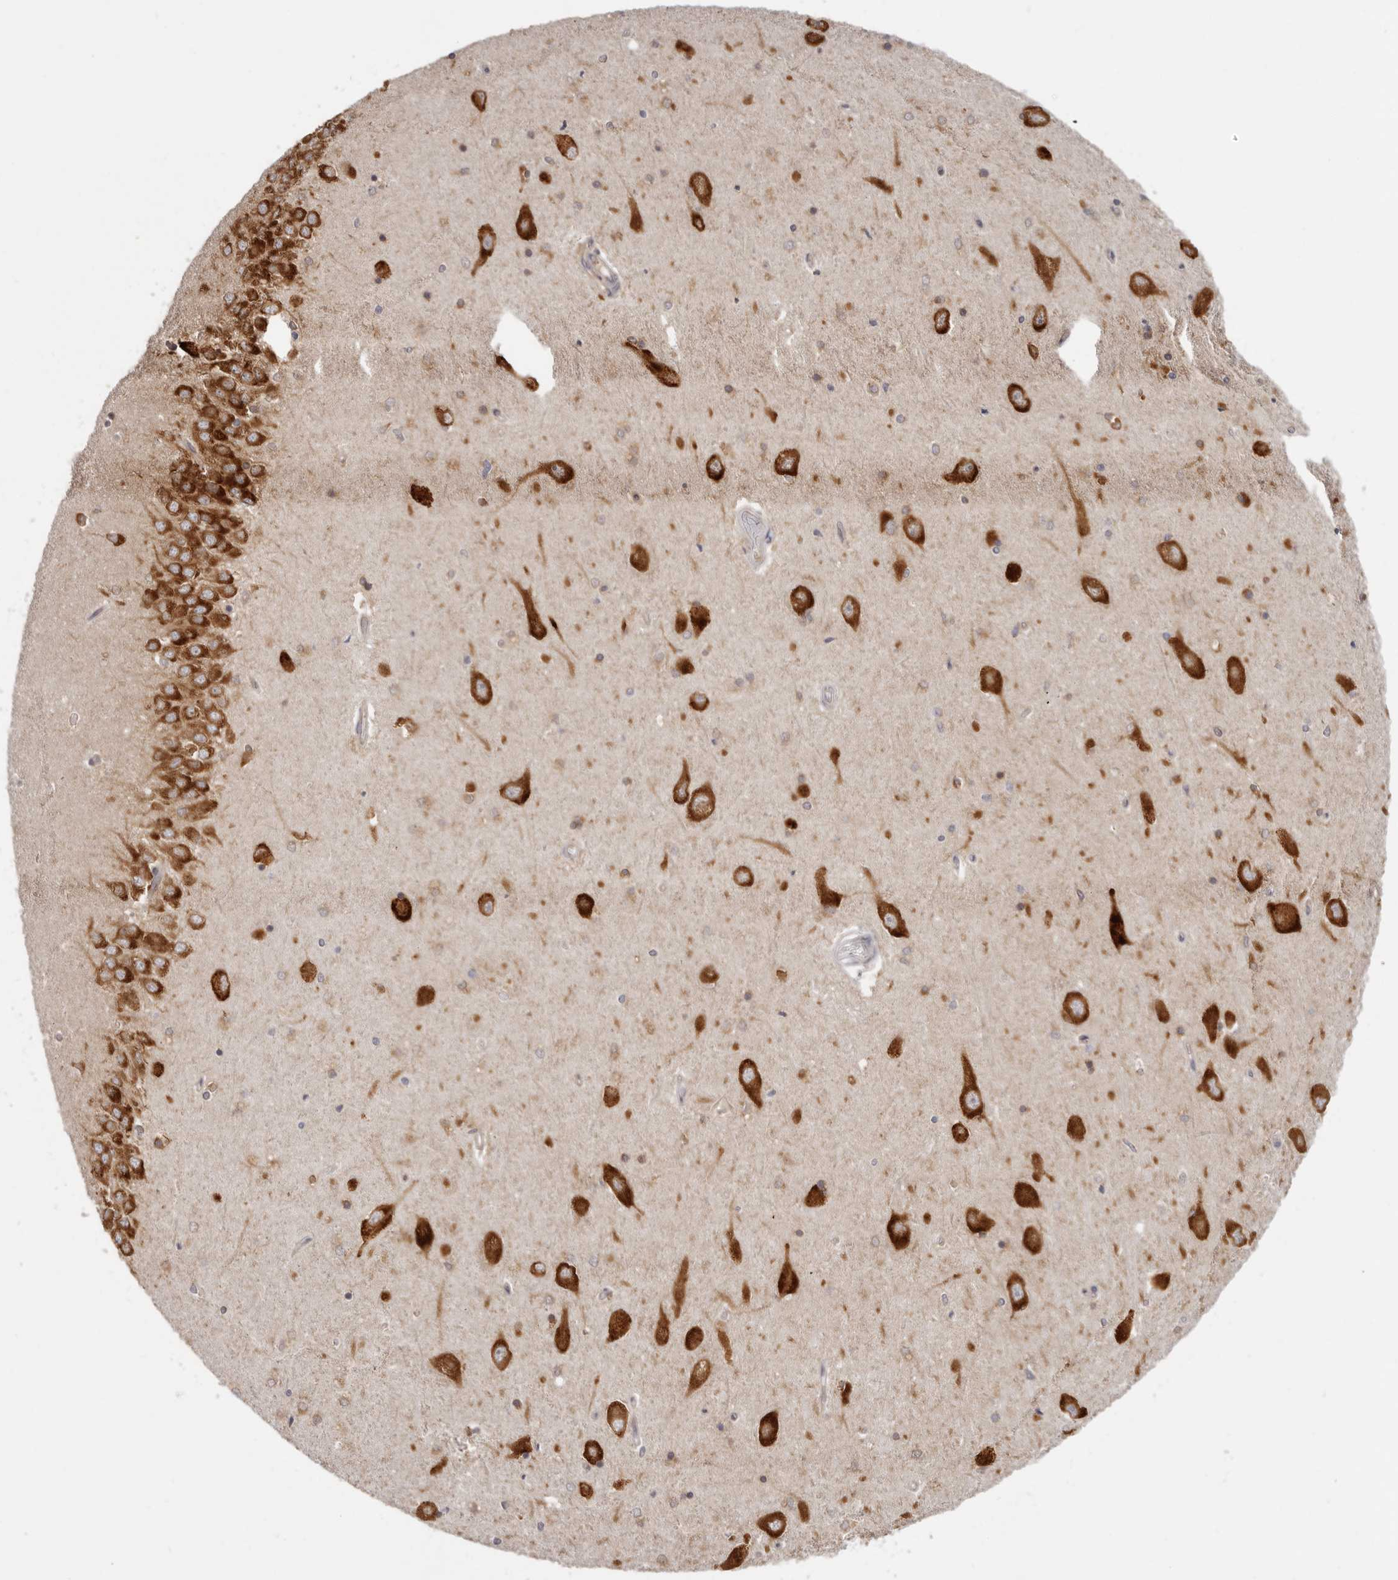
{"staining": {"intensity": "moderate", "quantity": "<25%", "location": "cytoplasmic/membranous"}, "tissue": "hippocampus", "cell_type": "Glial cells", "image_type": "normal", "snomed": [{"axis": "morphology", "description": "Normal tissue, NOS"}, {"axis": "topography", "description": "Hippocampus"}], "caption": "The histopathology image displays a brown stain indicating the presence of a protein in the cytoplasmic/membranous of glial cells in hippocampus. The protein of interest is stained brown, and the nuclei are stained in blue (DAB IHC with brightfield microscopy, high magnification).", "gene": "EEF1E1", "patient": {"sex": "male", "age": 45}}